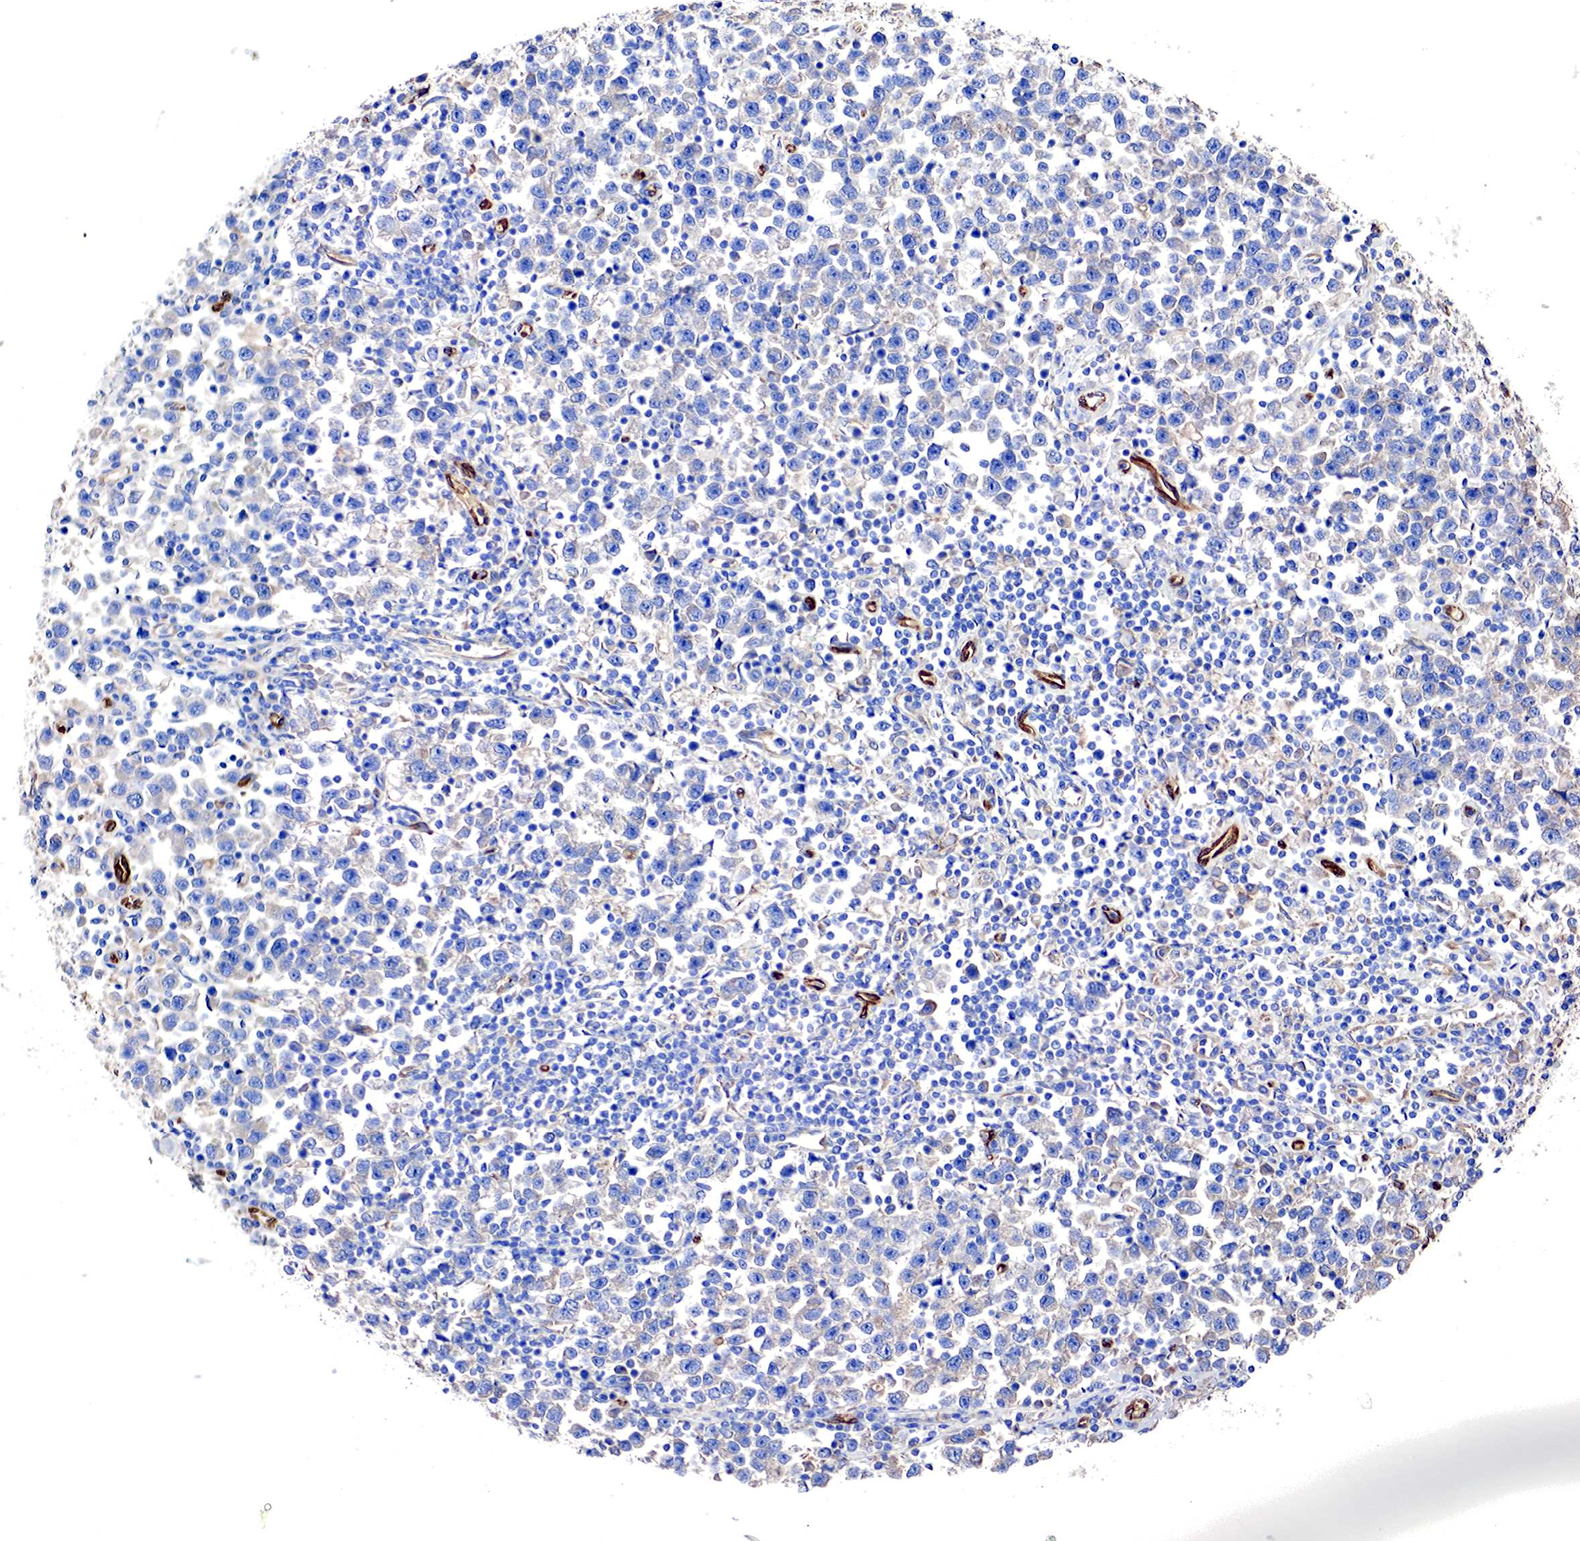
{"staining": {"intensity": "weak", "quantity": "<25%", "location": "cytoplasmic/membranous"}, "tissue": "testis cancer", "cell_type": "Tumor cells", "image_type": "cancer", "snomed": [{"axis": "morphology", "description": "Seminoma, NOS"}, {"axis": "topography", "description": "Testis"}], "caption": "Immunohistochemistry (IHC) image of testis cancer (seminoma) stained for a protein (brown), which exhibits no staining in tumor cells.", "gene": "RDX", "patient": {"sex": "male", "age": 43}}